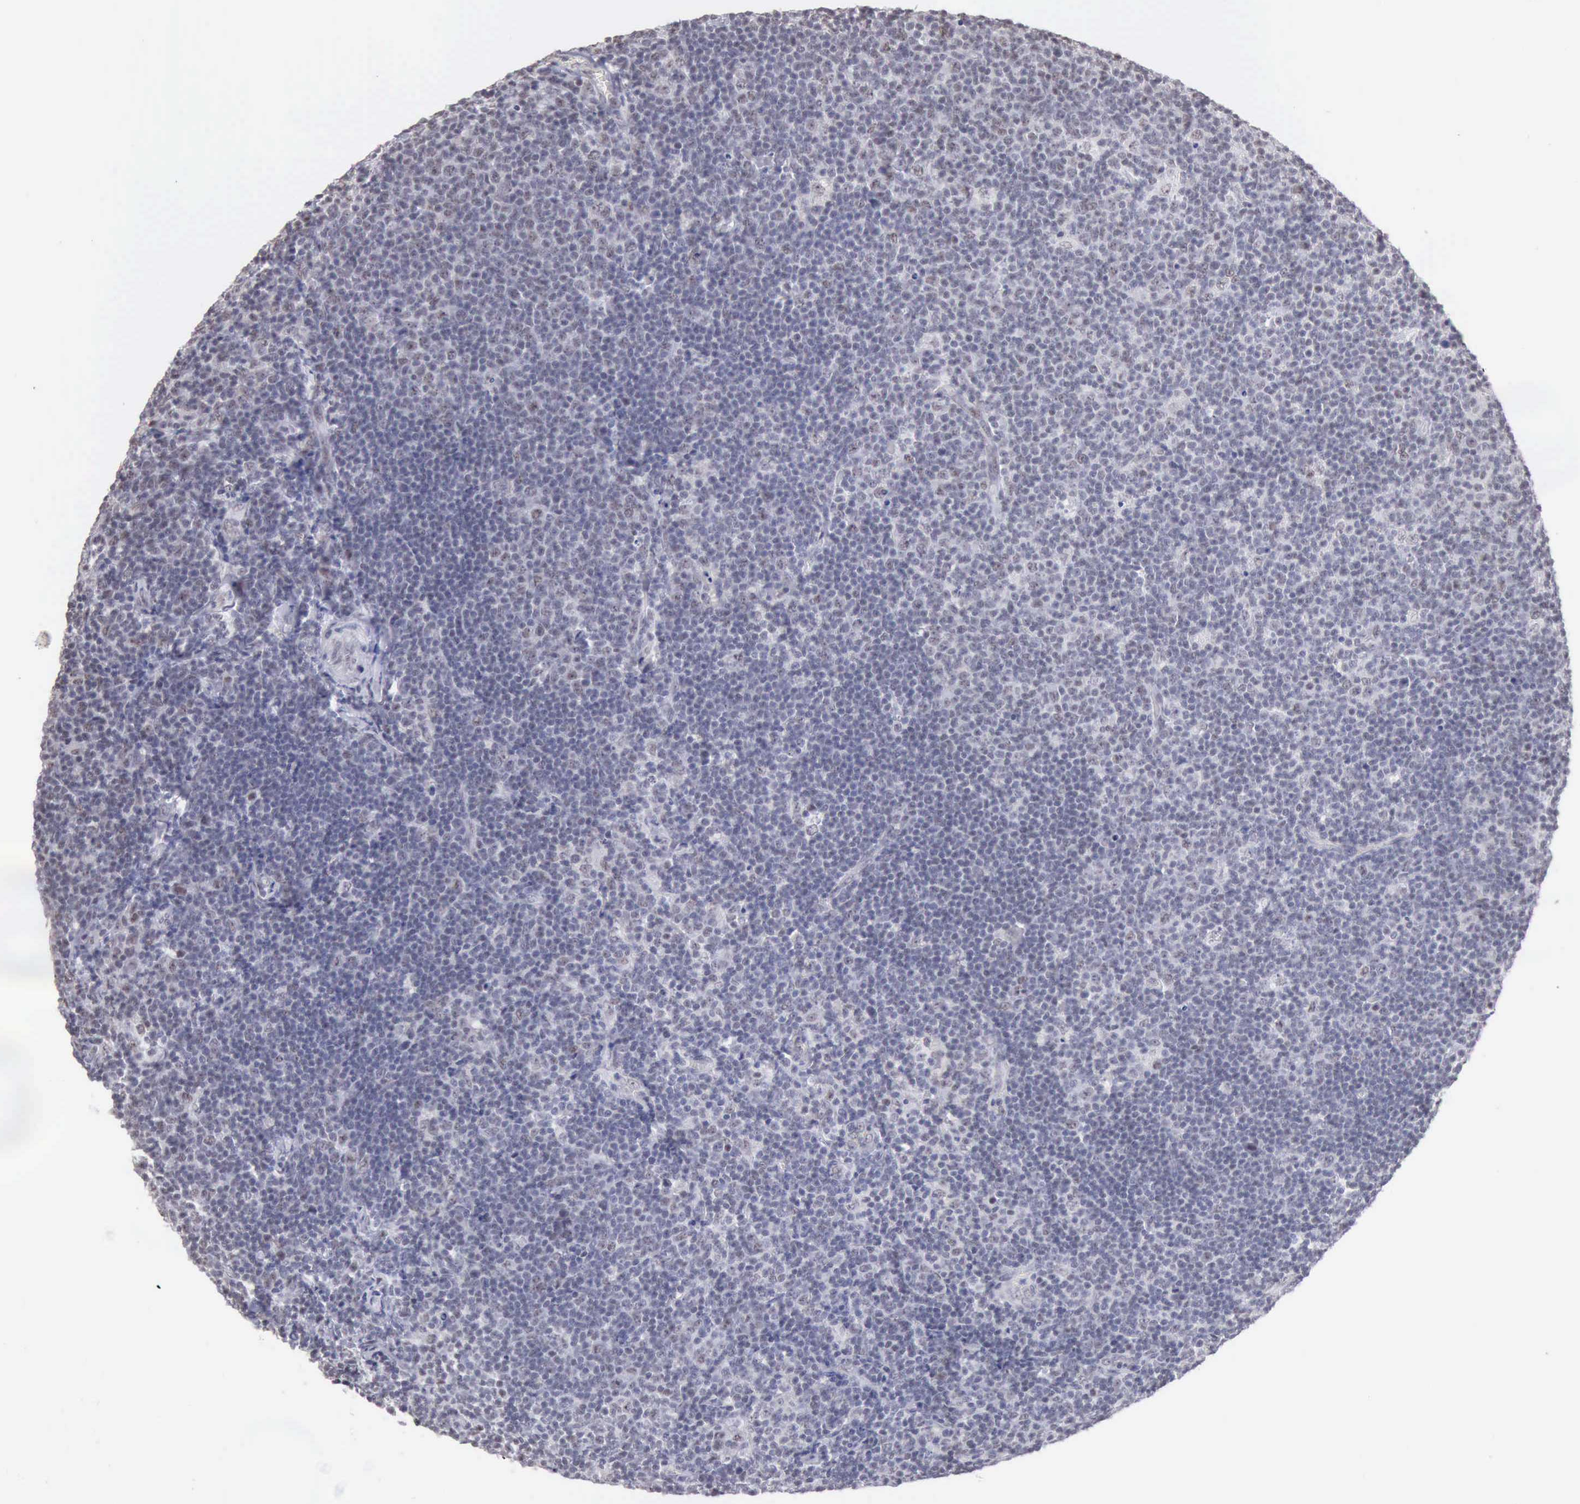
{"staining": {"intensity": "weak", "quantity": "<25%", "location": "nuclear"}, "tissue": "lymphoma", "cell_type": "Tumor cells", "image_type": "cancer", "snomed": [{"axis": "morphology", "description": "Malignant lymphoma, non-Hodgkin's type, Low grade"}, {"axis": "topography", "description": "Lymph node"}], "caption": "Malignant lymphoma, non-Hodgkin's type (low-grade) was stained to show a protein in brown. There is no significant expression in tumor cells.", "gene": "TAF1", "patient": {"sex": "male", "age": 74}}